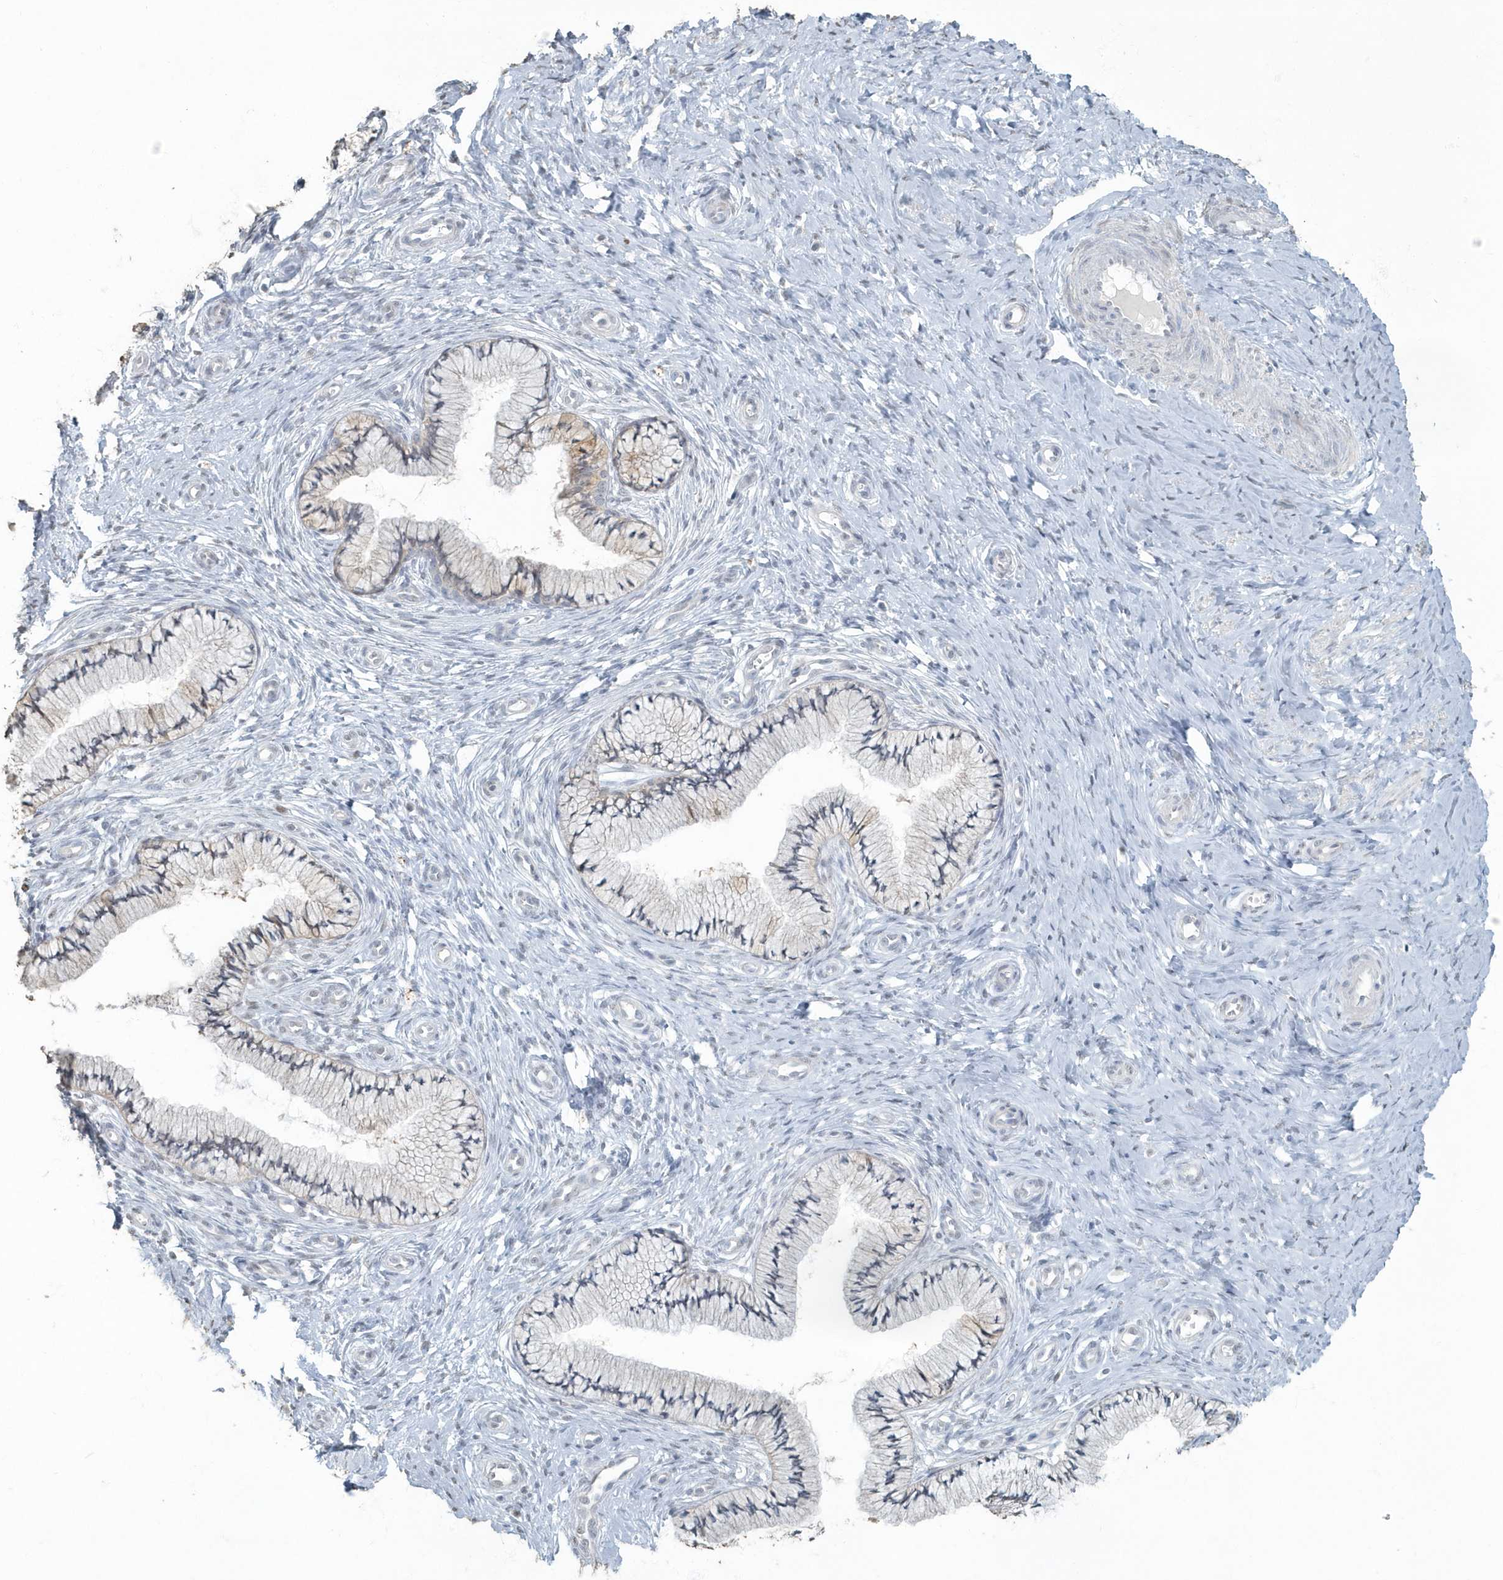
{"staining": {"intensity": "weak", "quantity": "<25%", "location": "cytoplasmic/membranous"}, "tissue": "cervix", "cell_type": "Glandular cells", "image_type": "normal", "snomed": [{"axis": "morphology", "description": "Normal tissue, NOS"}, {"axis": "topography", "description": "Cervix"}], "caption": "The immunohistochemistry image has no significant staining in glandular cells of cervix.", "gene": "MYOT", "patient": {"sex": "female", "age": 36}}